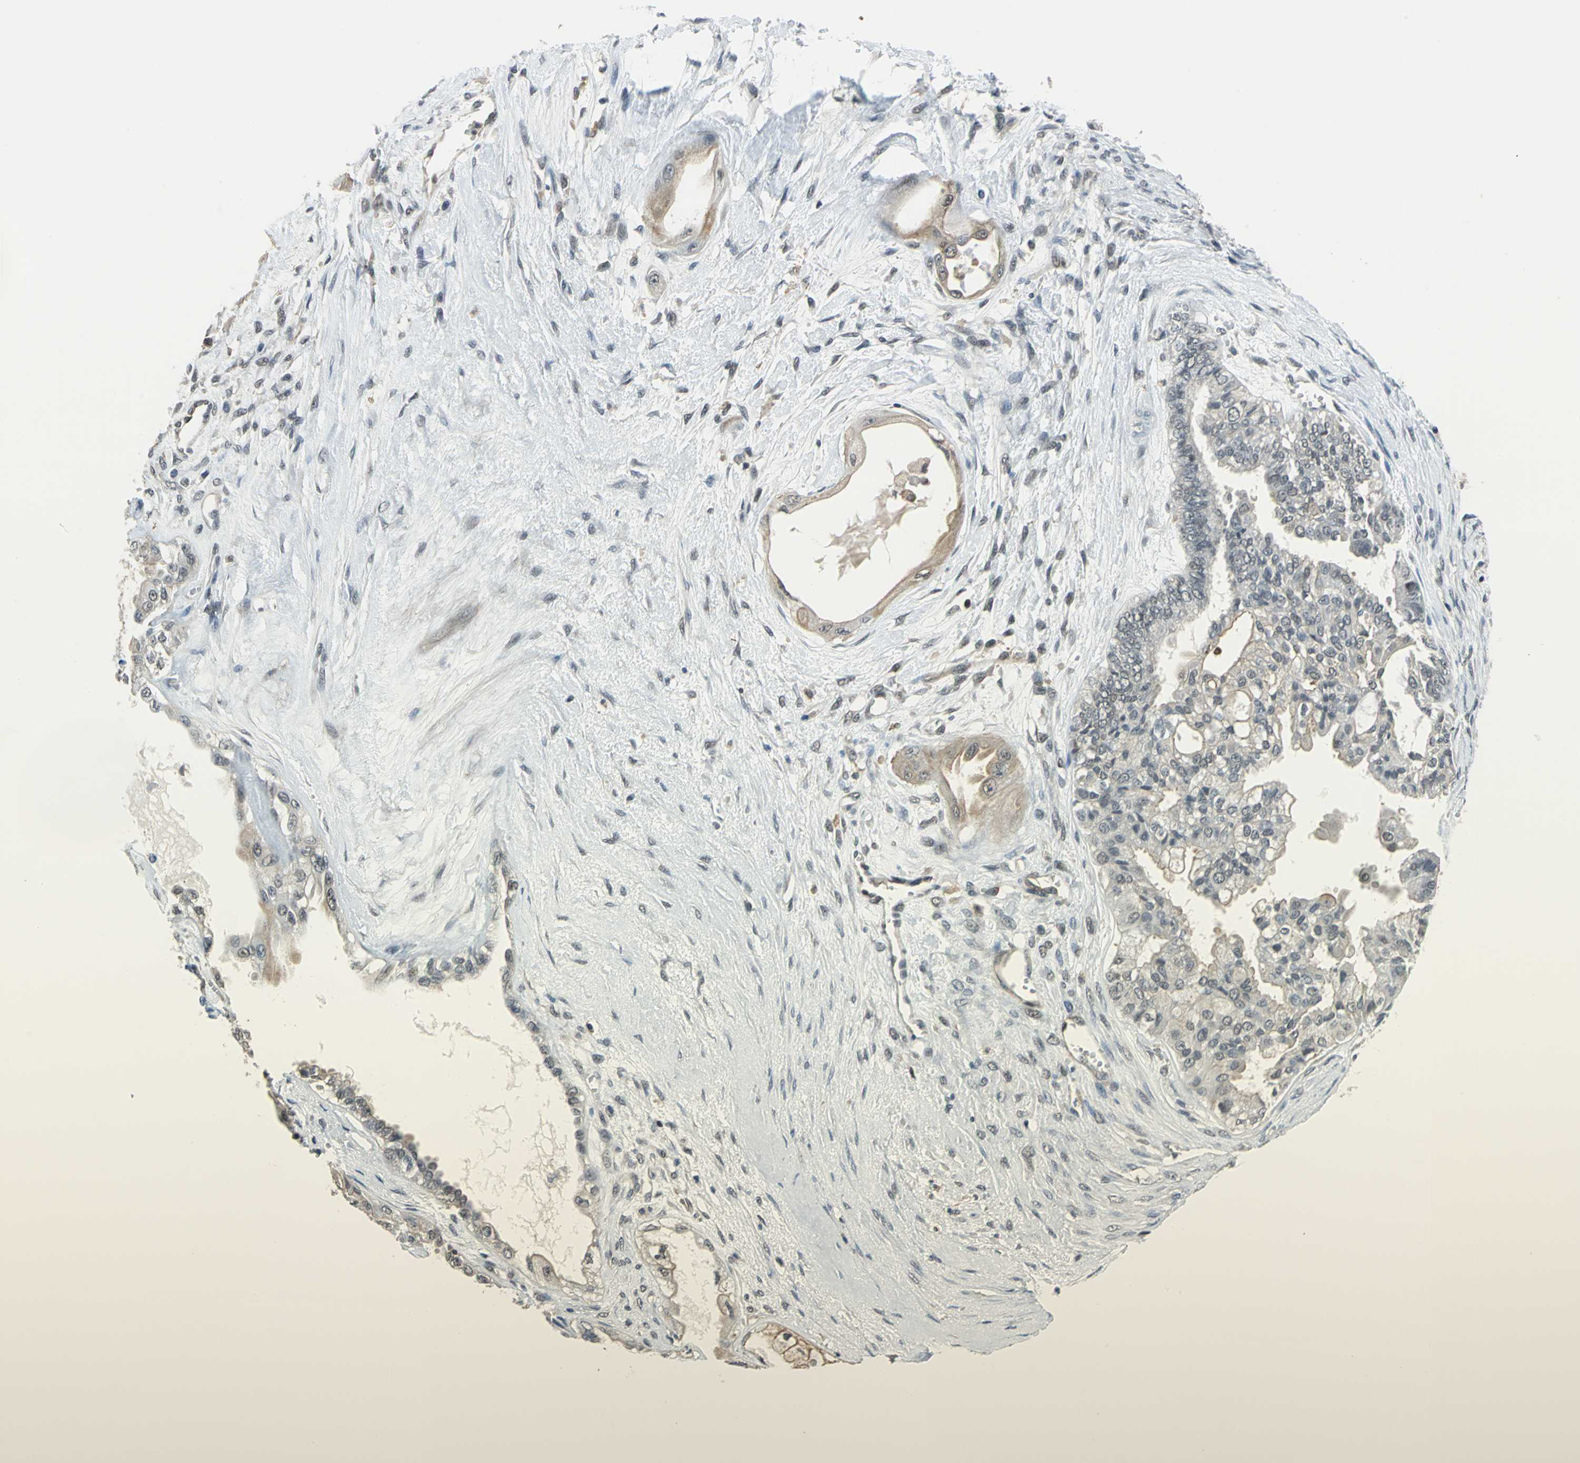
{"staining": {"intensity": "weak", "quantity": "25%-75%", "location": "cytoplasmic/membranous,nuclear"}, "tissue": "ovarian cancer", "cell_type": "Tumor cells", "image_type": "cancer", "snomed": [{"axis": "morphology", "description": "Carcinoma, NOS"}, {"axis": "morphology", "description": "Carcinoma, endometroid"}, {"axis": "topography", "description": "Ovary"}], "caption": "The histopathology image shows immunohistochemical staining of endometroid carcinoma (ovarian). There is weak cytoplasmic/membranous and nuclear positivity is identified in about 25%-75% of tumor cells.", "gene": "ARPC3", "patient": {"sex": "female", "age": 50}}